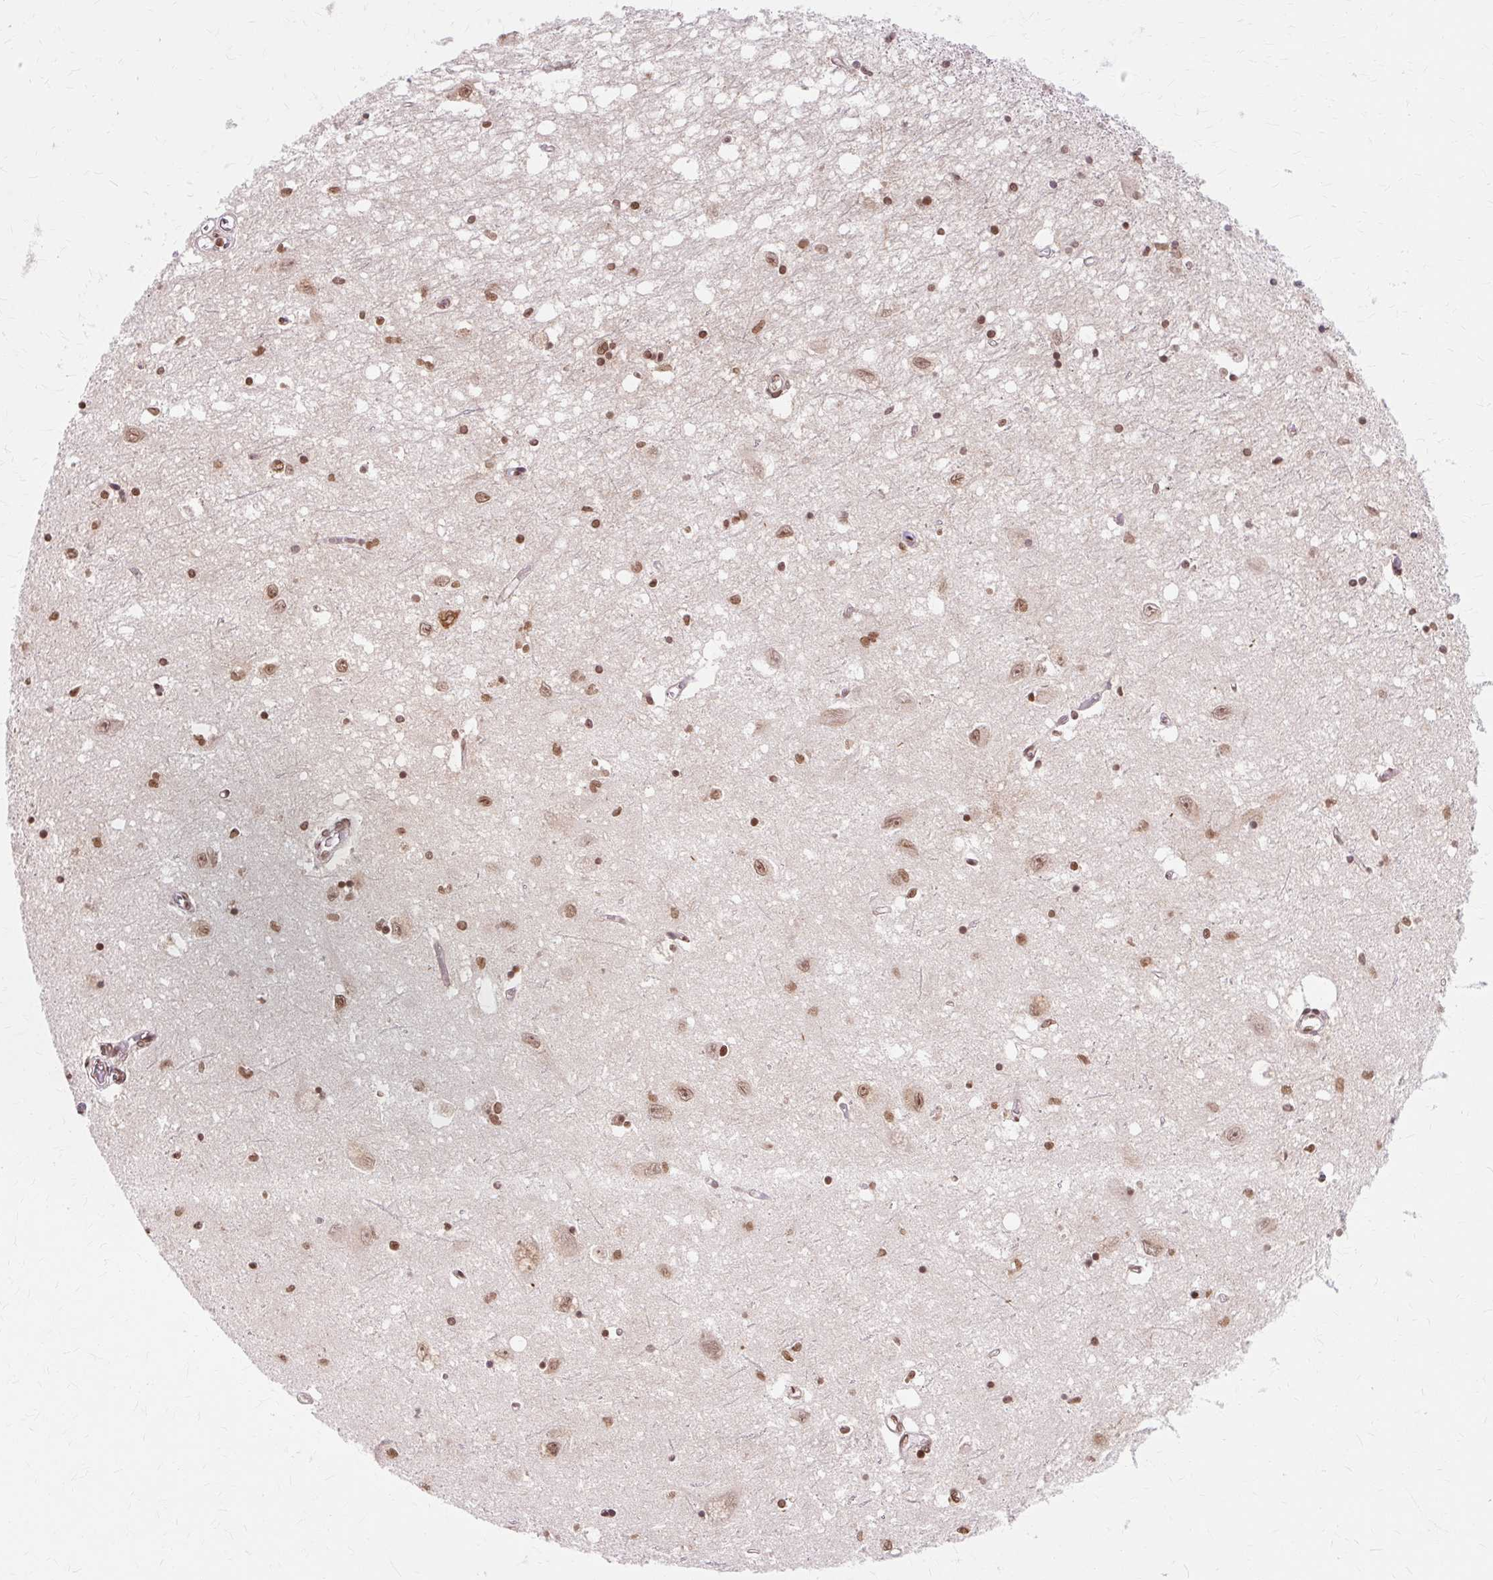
{"staining": {"intensity": "moderate", "quantity": "25%-75%", "location": "nuclear"}, "tissue": "caudate", "cell_type": "Glial cells", "image_type": "normal", "snomed": [{"axis": "morphology", "description": "Normal tissue, NOS"}, {"axis": "topography", "description": "Lateral ventricle wall"}], "caption": "Caudate stained with a brown dye reveals moderate nuclear positive staining in about 25%-75% of glial cells.", "gene": "ZNF35", "patient": {"sex": "male", "age": 70}}